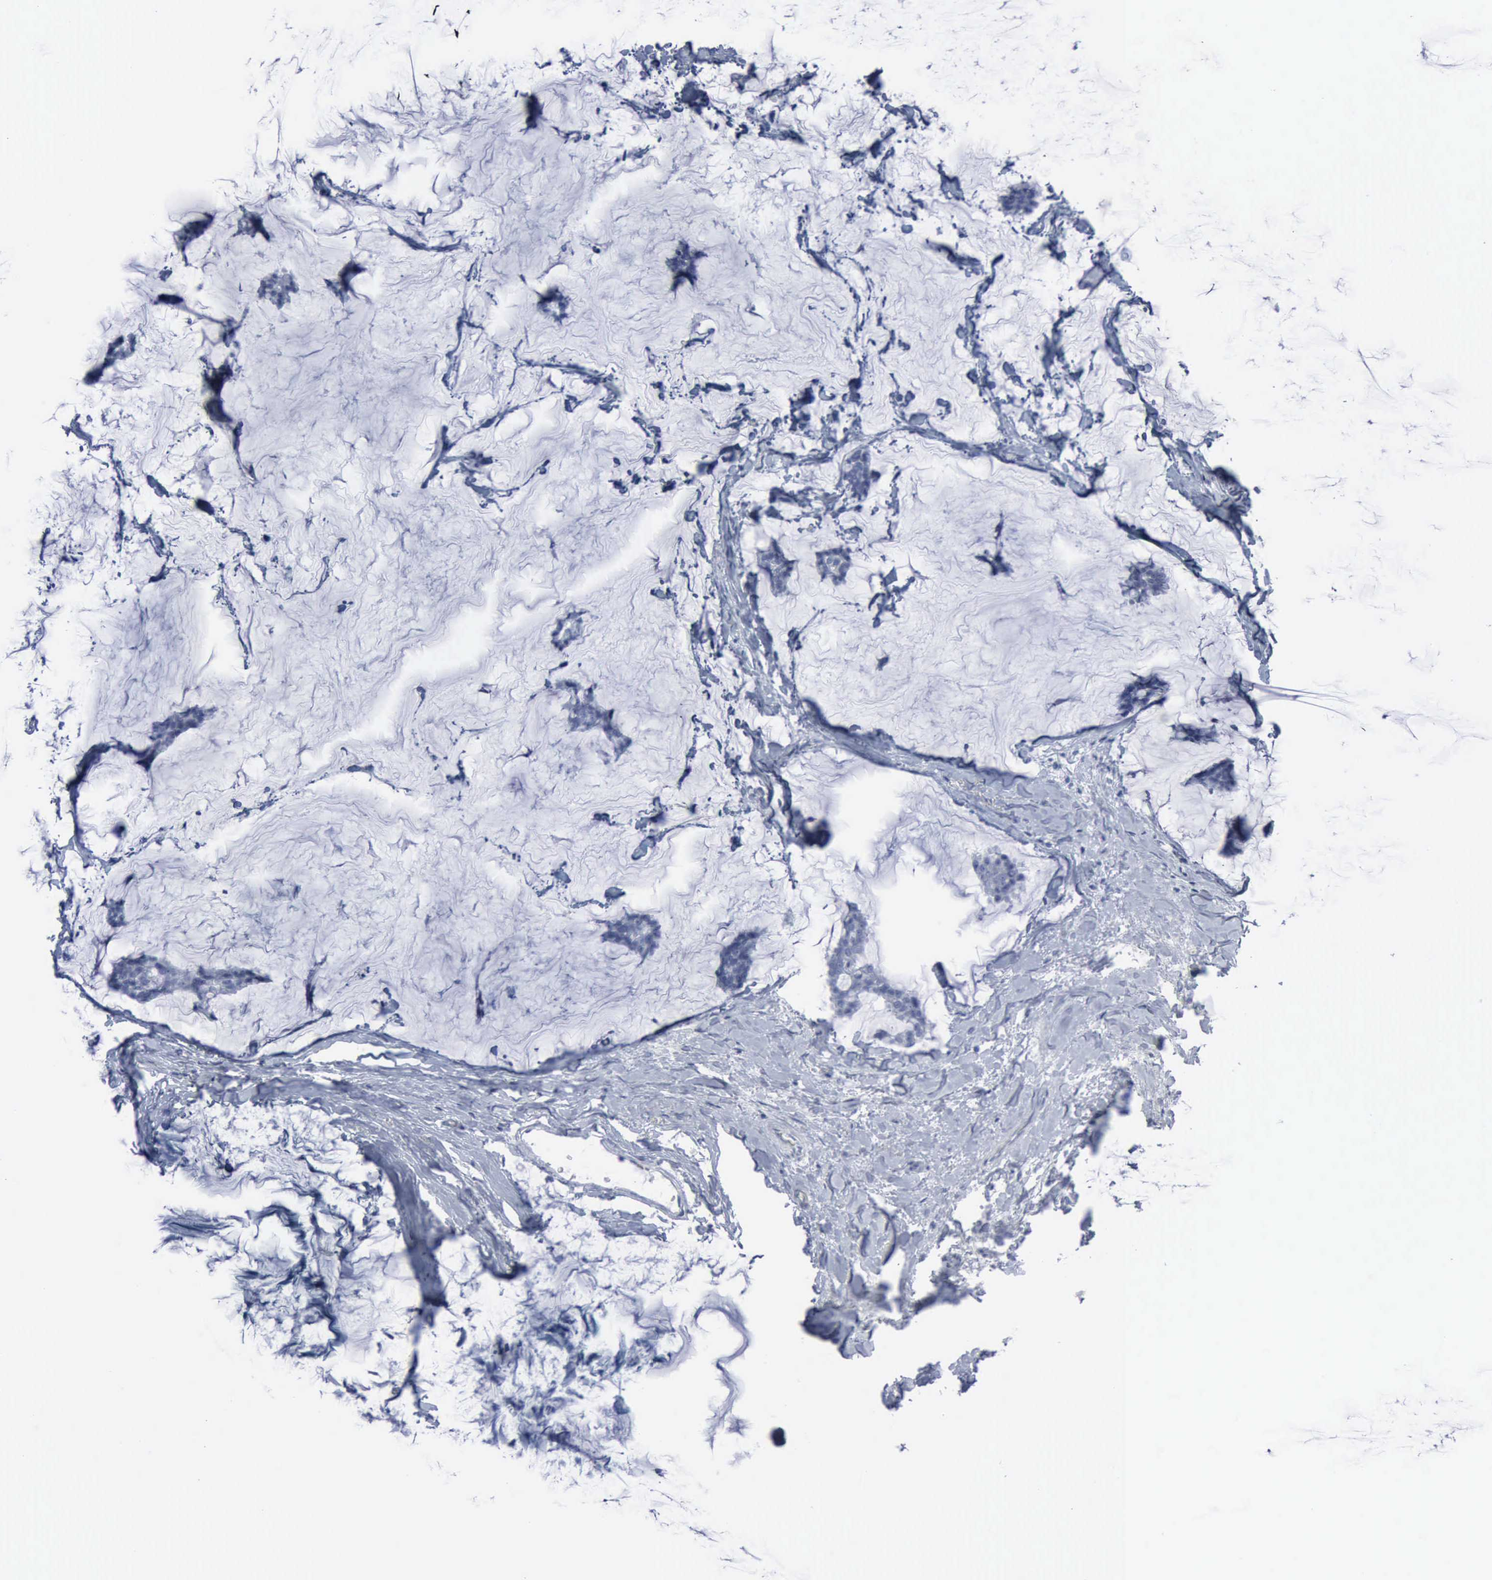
{"staining": {"intensity": "negative", "quantity": "none", "location": "none"}, "tissue": "breast cancer", "cell_type": "Tumor cells", "image_type": "cancer", "snomed": [{"axis": "morphology", "description": "Duct carcinoma"}, {"axis": "topography", "description": "Breast"}], "caption": "Protein analysis of breast cancer demonstrates no significant positivity in tumor cells.", "gene": "VCAM1", "patient": {"sex": "female", "age": 93}}